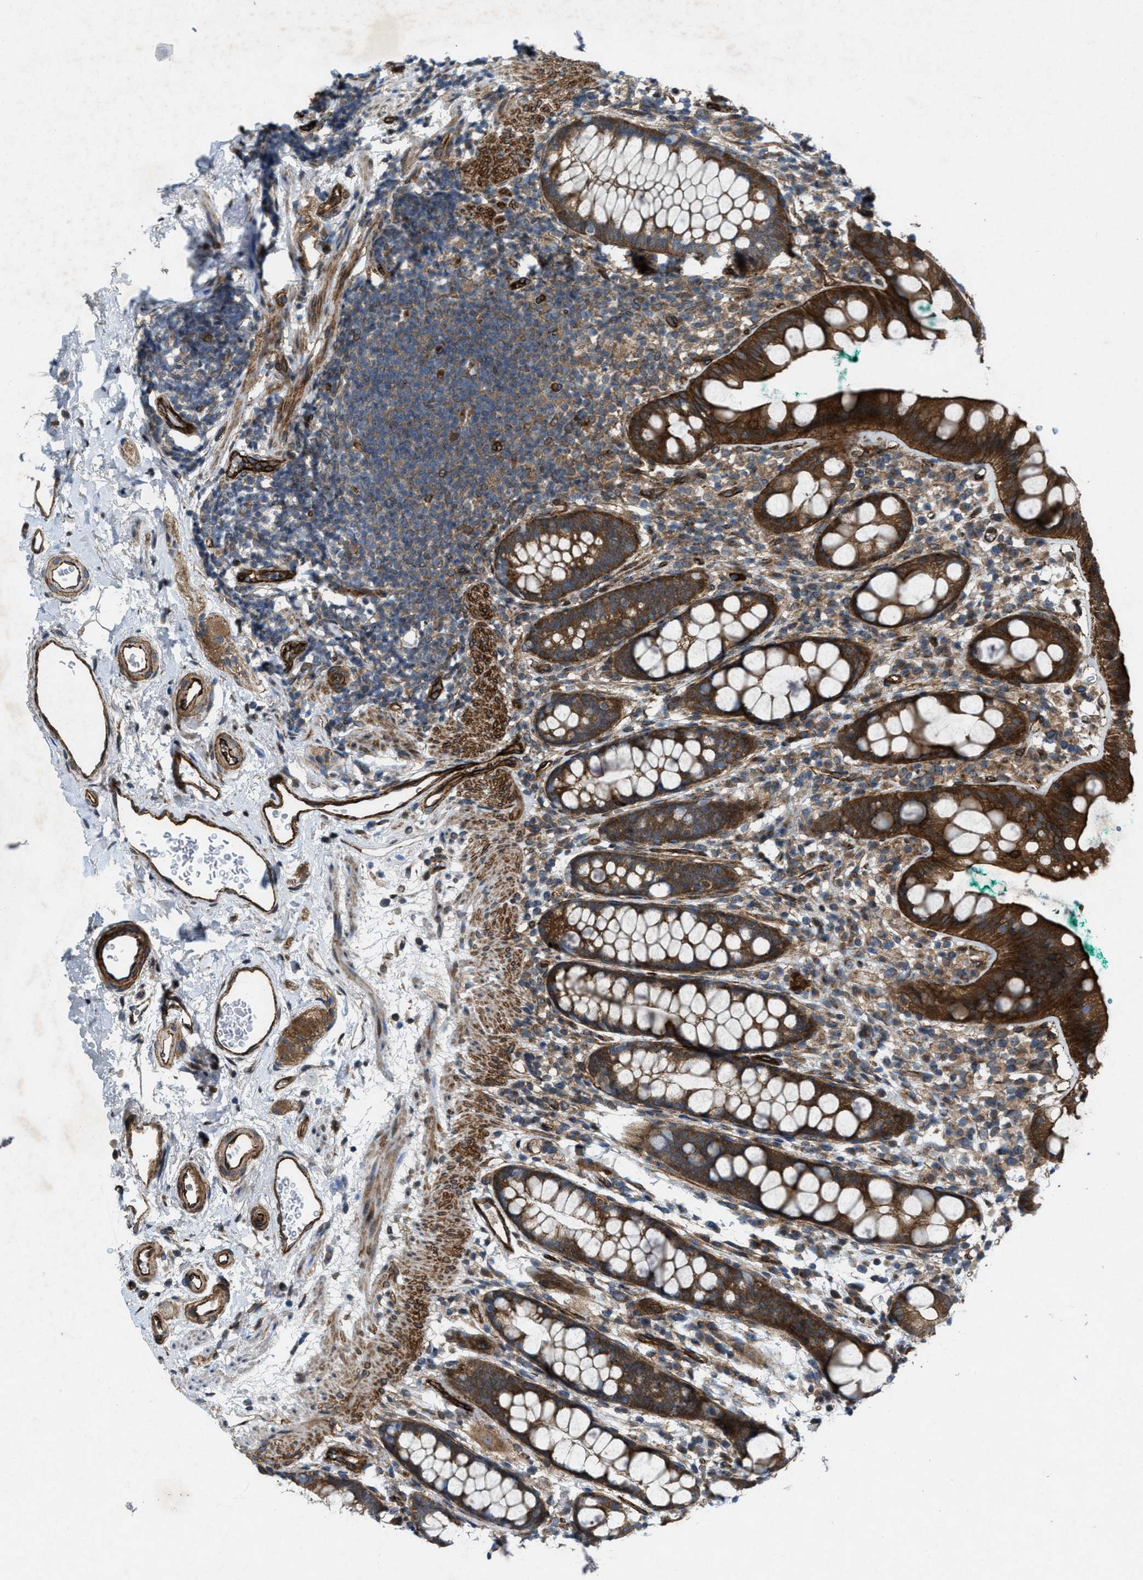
{"staining": {"intensity": "strong", "quantity": ">75%", "location": "cytoplasmic/membranous"}, "tissue": "rectum", "cell_type": "Glandular cells", "image_type": "normal", "snomed": [{"axis": "morphology", "description": "Normal tissue, NOS"}, {"axis": "topography", "description": "Rectum"}], "caption": "Protein analysis of normal rectum demonstrates strong cytoplasmic/membranous positivity in approximately >75% of glandular cells. (IHC, brightfield microscopy, high magnification).", "gene": "URGCP", "patient": {"sex": "female", "age": 65}}